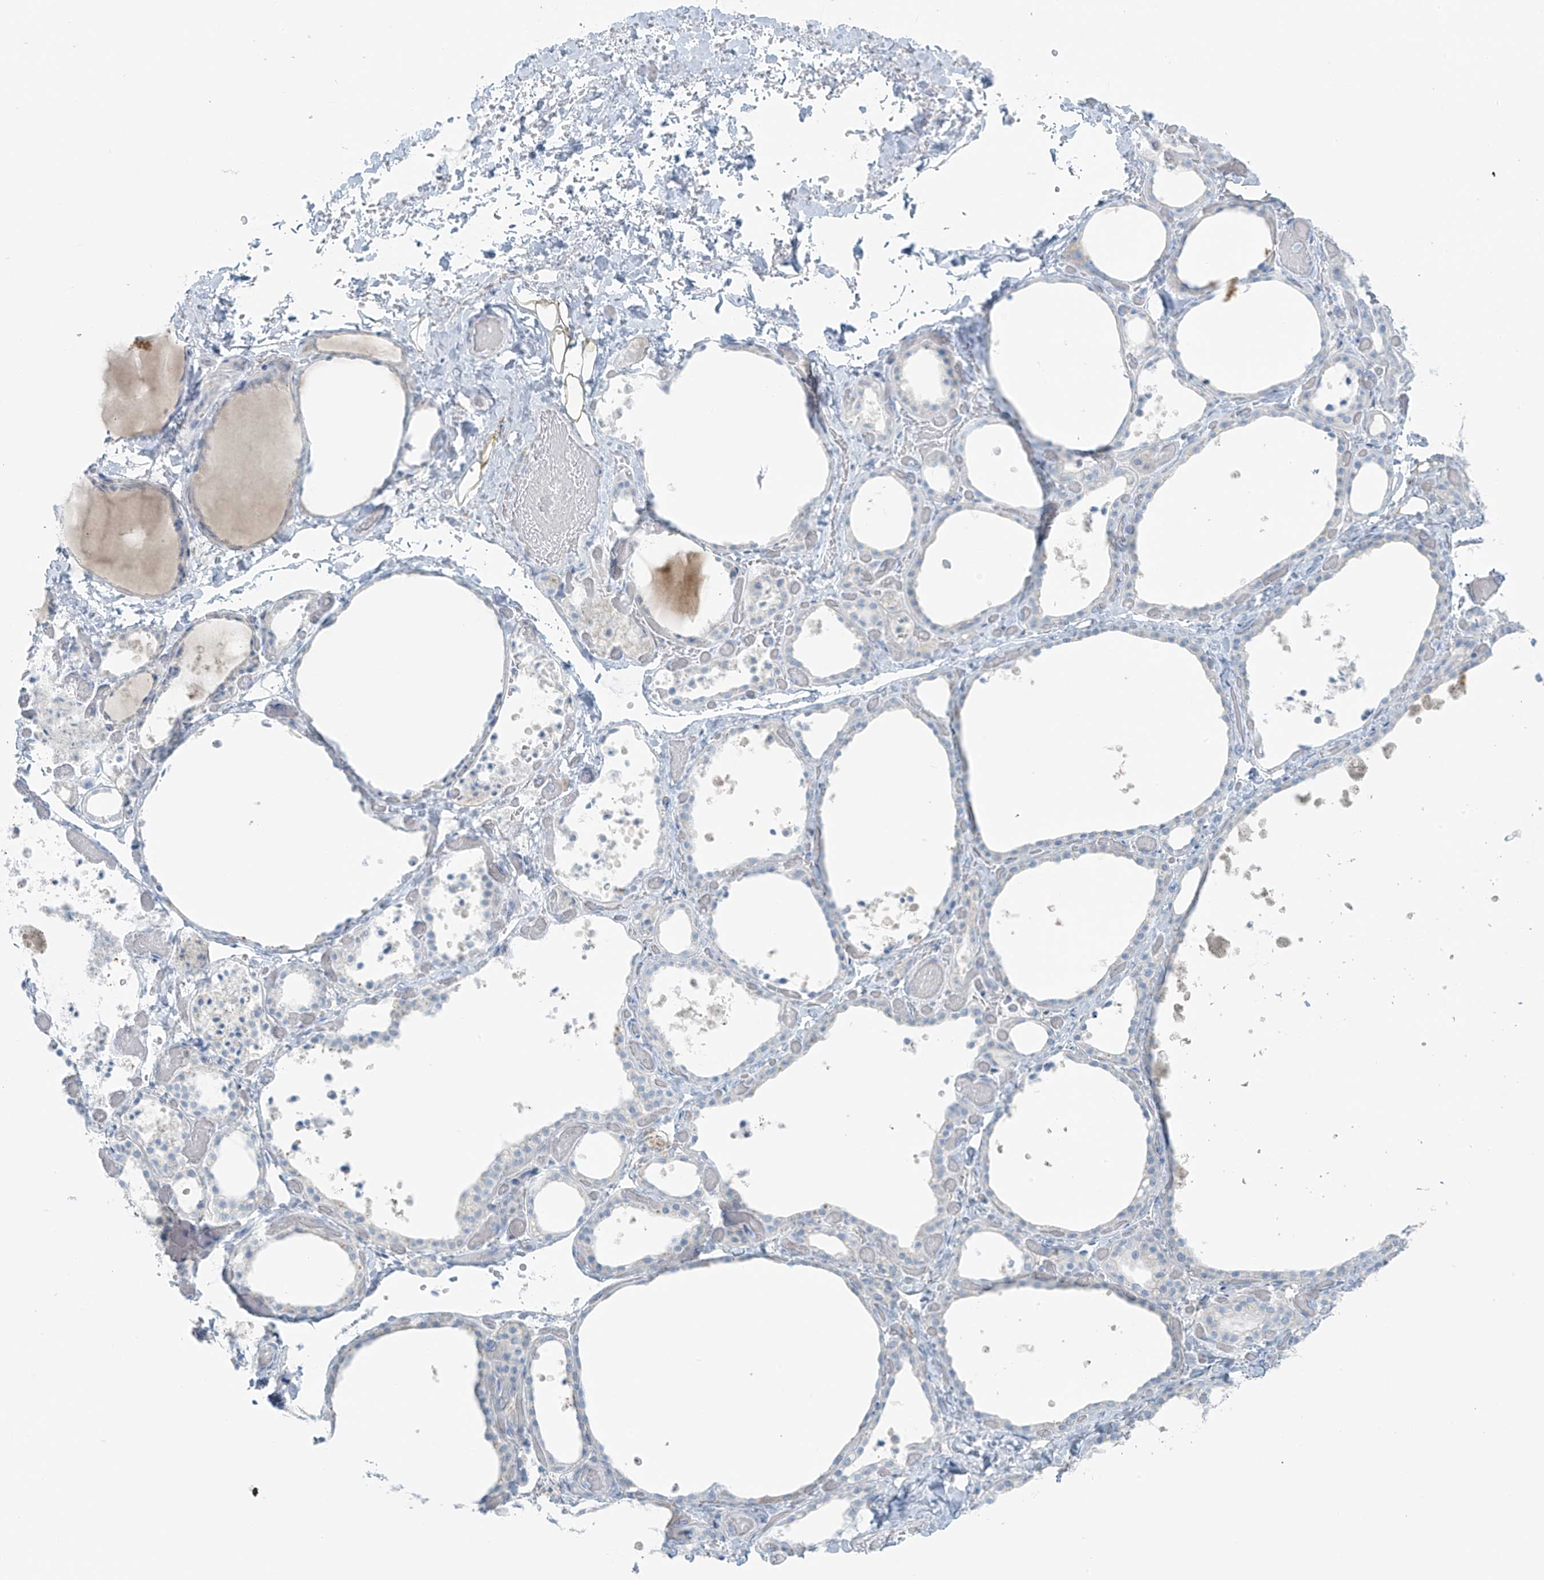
{"staining": {"intensity": "negative", "quantity": "none", "location": "none"}, "tissue": "thyroid gland", "cell_type": "Glandular cells", "image_type": "normal", "snomed": [{"axis": "morphology", "description": "Normal tissue, NOS"}, {"axis": "topography", "description": "Thyroid gland"}], "caption": "DAB immunohistochemical staining of normal thyroid gland exhibits no significant positivity in glandular cells.", "gene": "SLC25A43", "patient": {"sex": "female", "age": 44}}